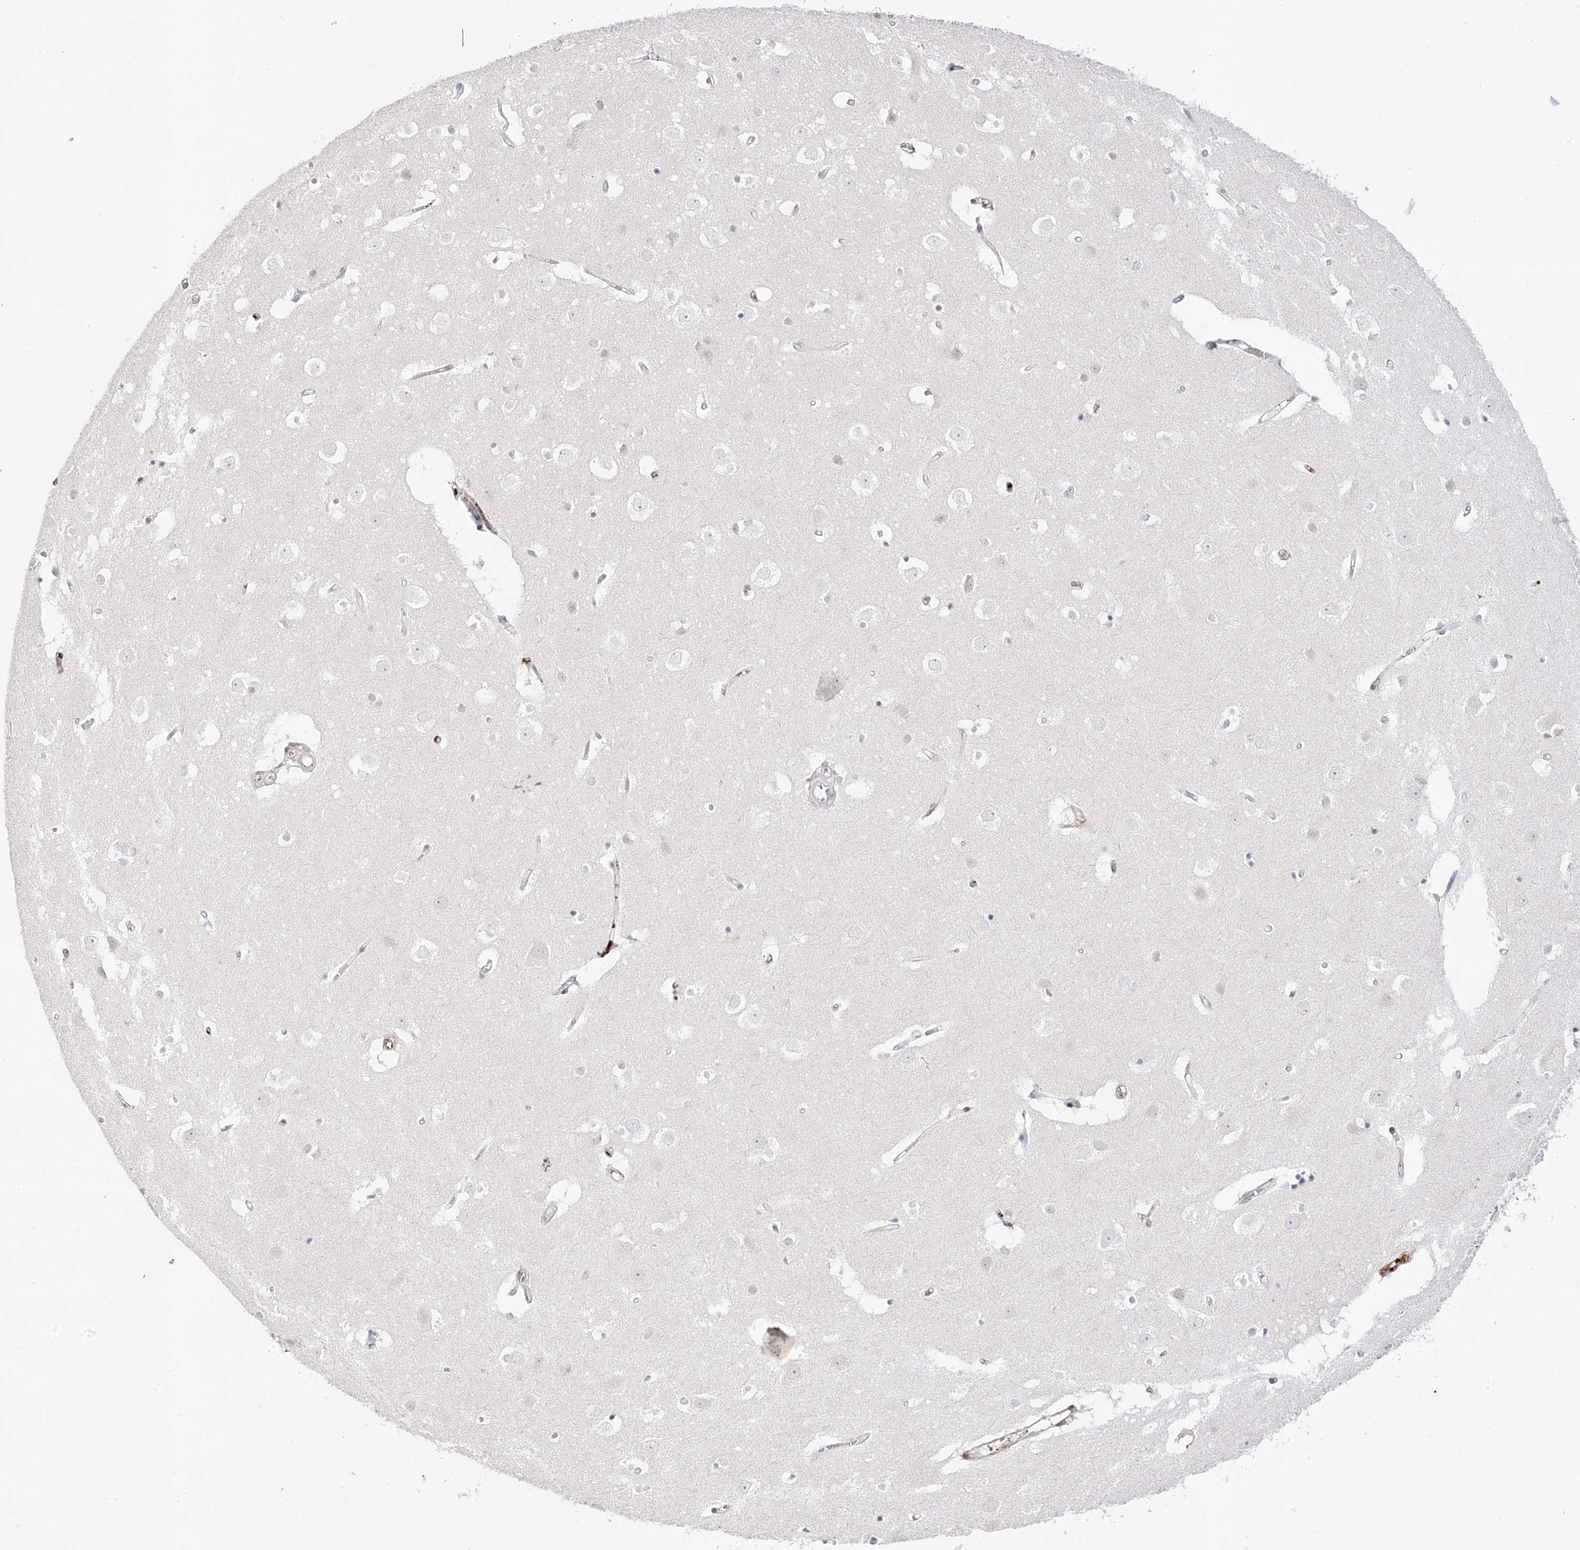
{"staining": {"intensity": "negative", "quantity": "none", "location": "none"}, "tissue": "cerebral cortex", "cell_type": "Endothelial cells", "image_type": "normal", "snomed": [{"axis": "morphology", "description": "Normal tissue, NOS"}, {"axis": "topography", "description": "Cerebral cortex"}], "caption": "Immunohistochemistry of unremarkable cerebral cortex displays no staining in endothelial cells.", "gene": "TRANK1", "patient": {"sex": "male", "age": 54}}